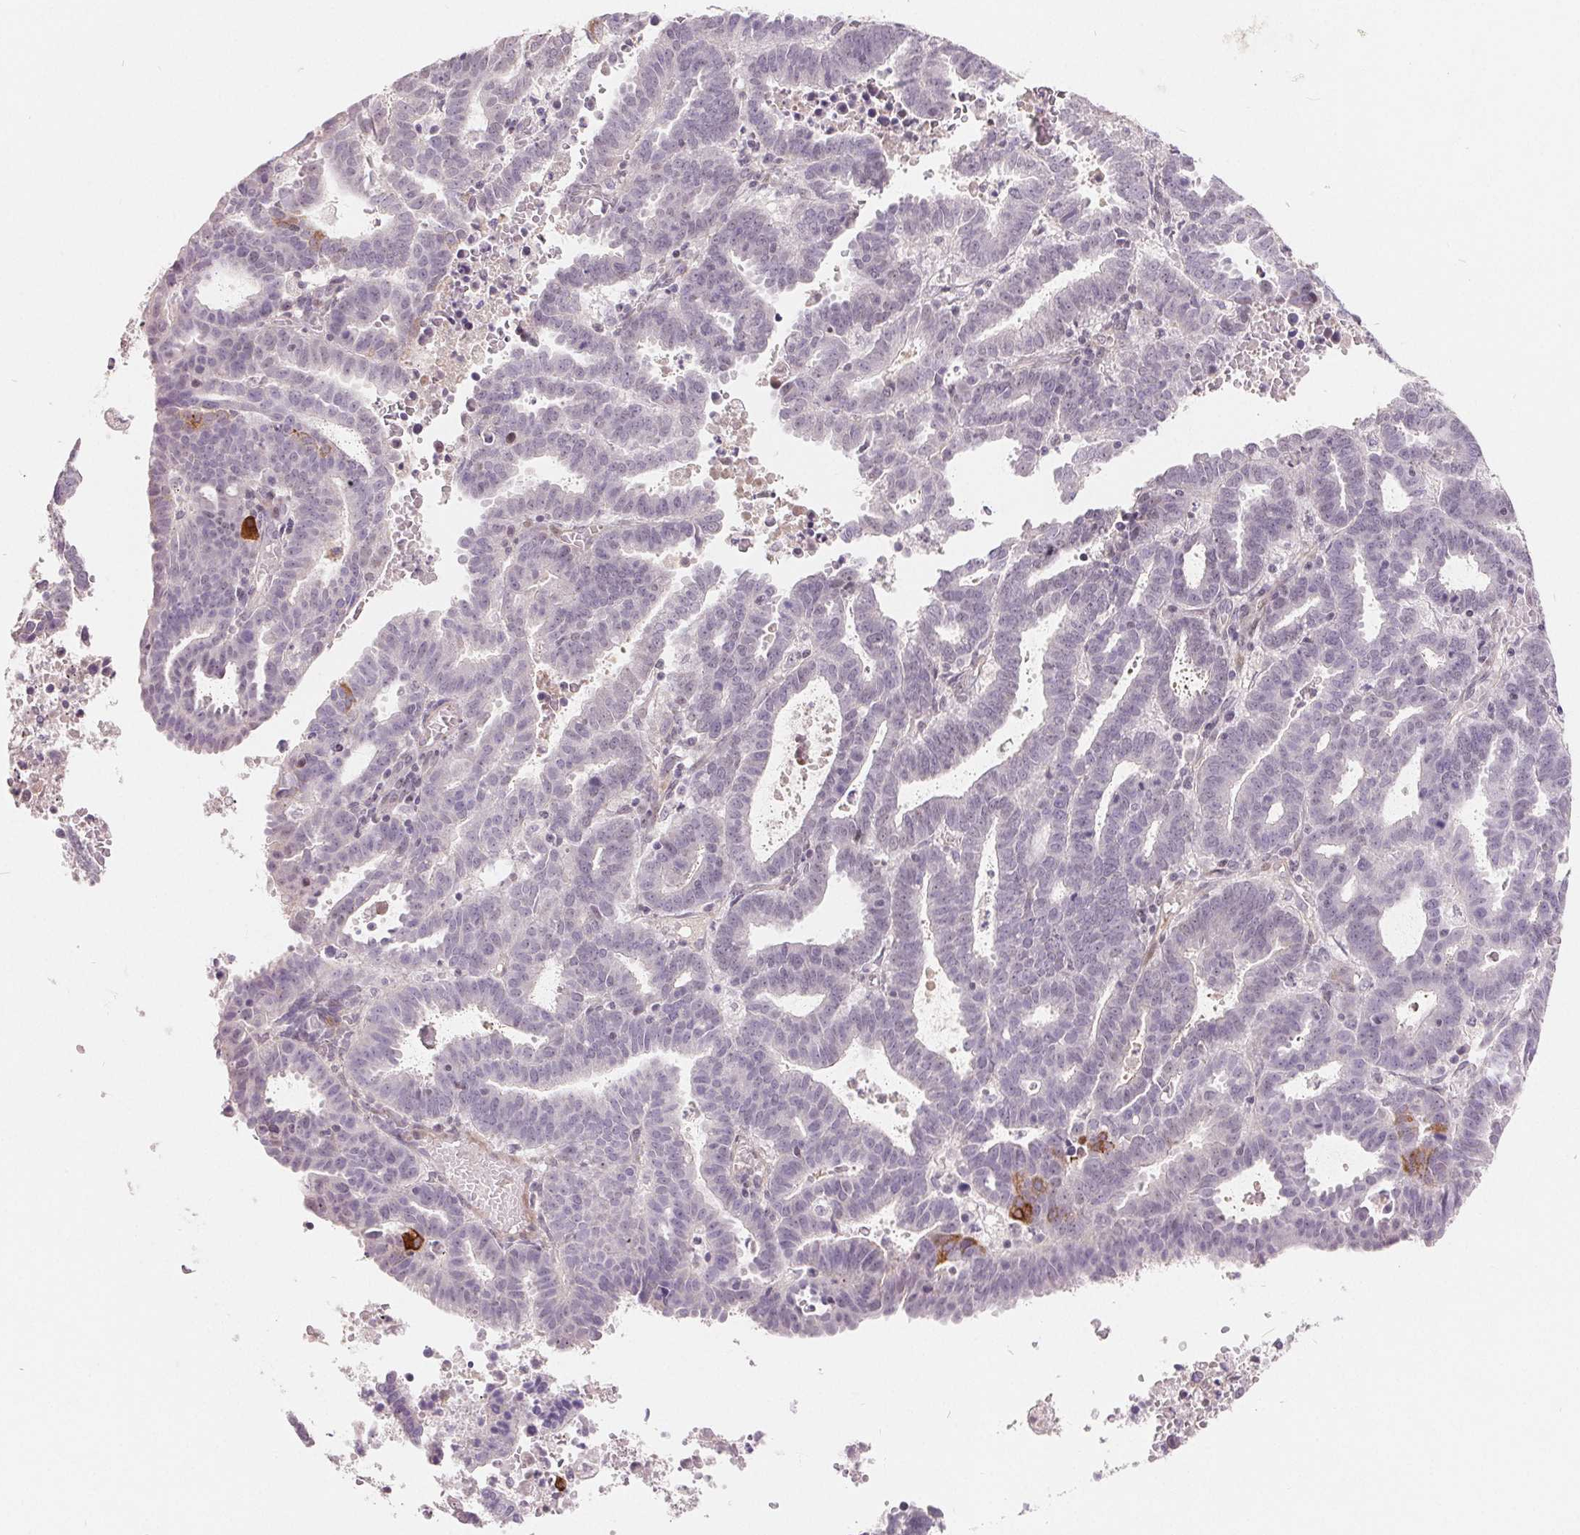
{"staining": {"intensity": "negative", "quantity": "none", "location": "none"}, "tissue": "endometrial cancer", "cell_type": "Tumor cells", "image_type": "cancer", "snomed": [{"axis": "morphology", "description": "Adenocarcinoma, NOS"}, {"axis": "topography", "description": "Uterus"}], "caption": "High power microscopy image of an immunohistochemistry micrograph of endometrial adenocarcinoma, revealing no significant staining in tumor cells. Brightfield microscopy of IHC stained with DAB (brown) and hematoxylin (blue), captured at high magnification.", "gene": "NRG2", "patient": {"sex": "female", "age": 83}}